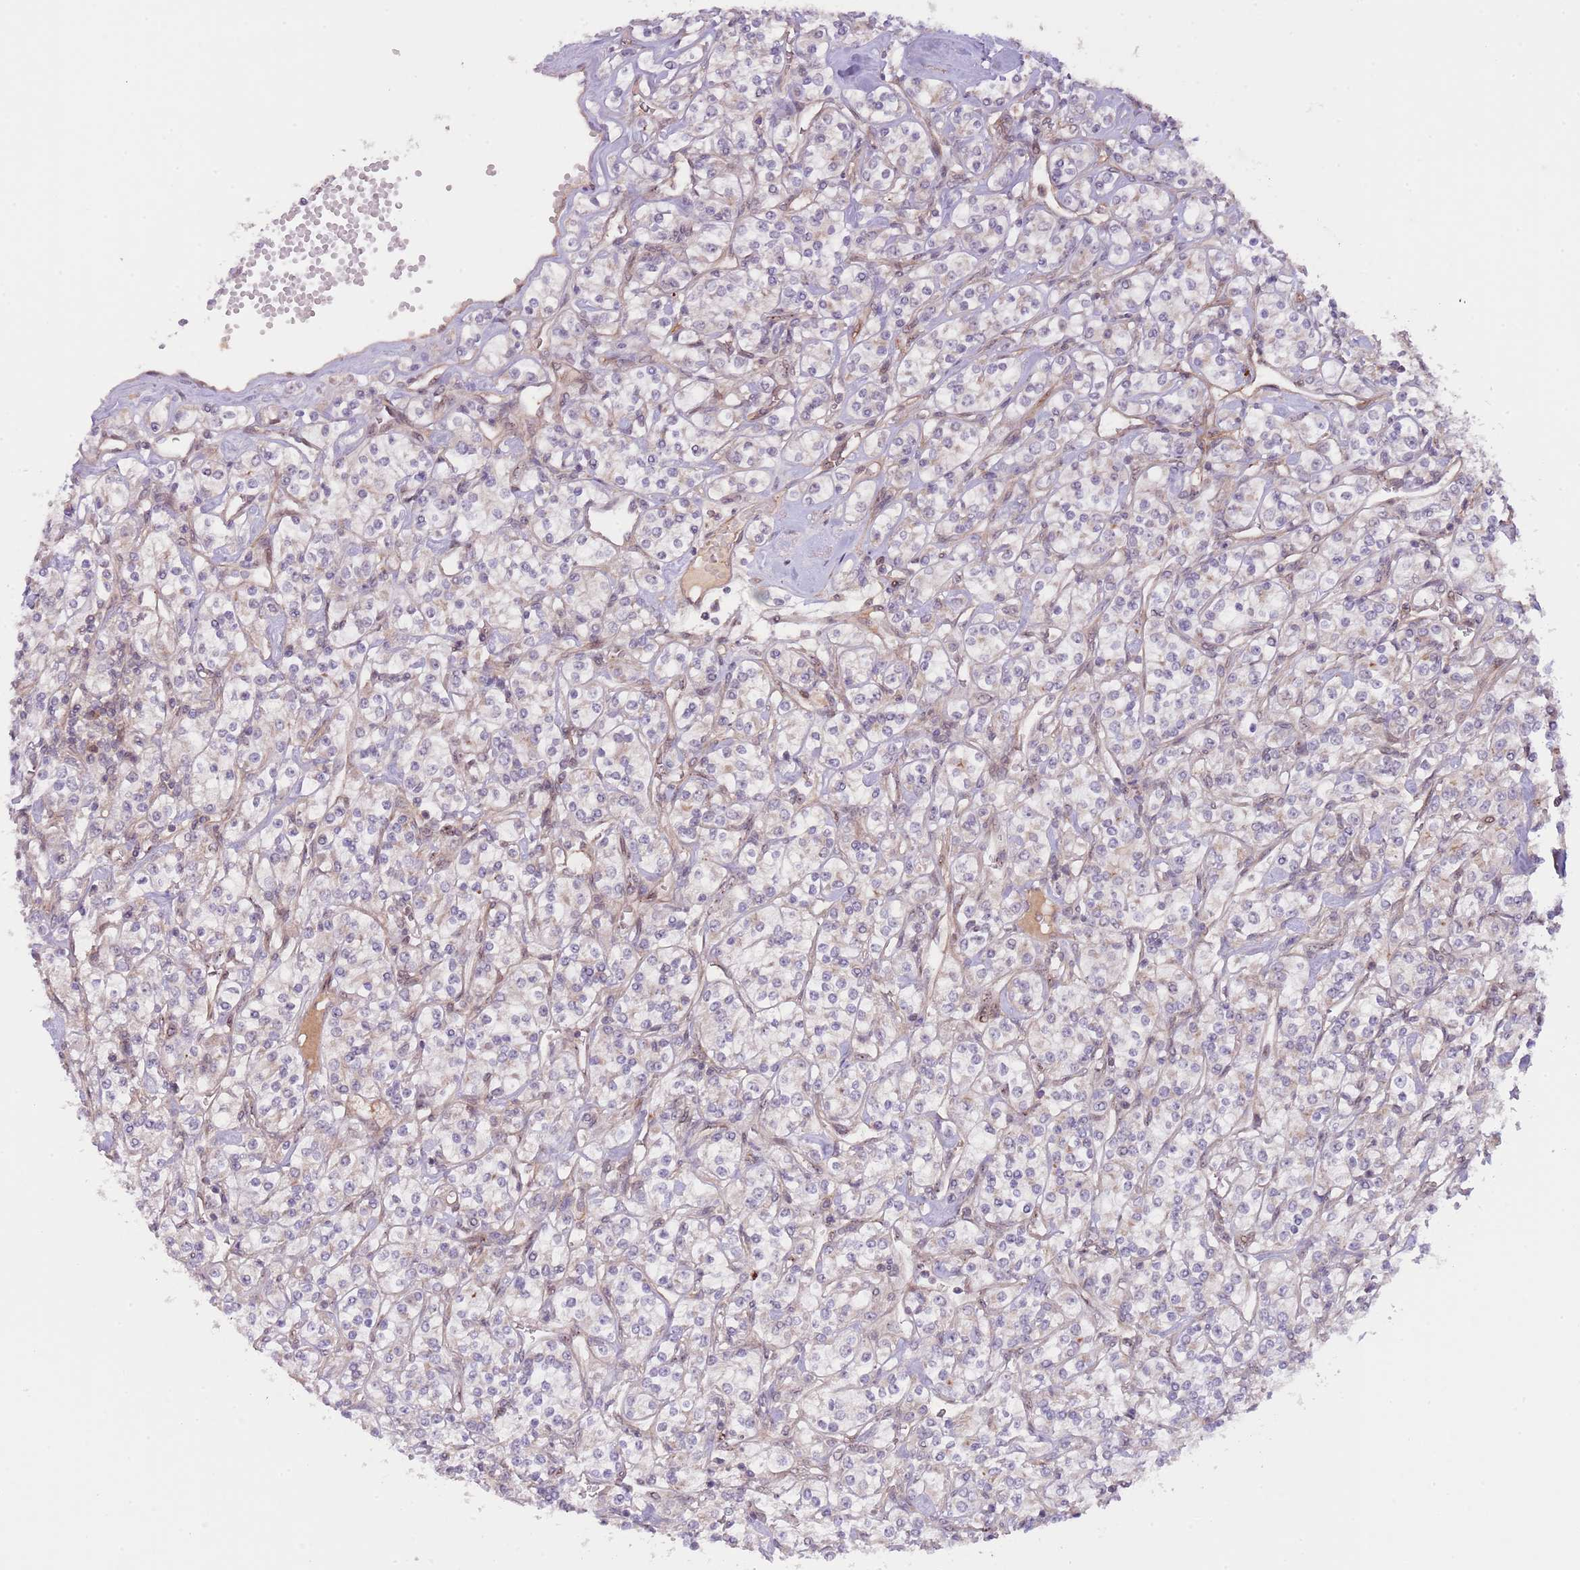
{"staining": {"intensity": "negative", "quantity": "none", "location": "none"}, "tissue": "renal cancer", "cell_type": "Tumor cells", "image_type": "cancer", "snomed": [{"axis": "morphology", "description": "Adenocarcinoma, NOS"}, {"axis": "topography", "description": "Kidney"}], "caption": "Tumor cells are negative for protein expression in human renal adenocarcinoma.", "gene": "PRR16", "patient": {"sex": "male", "age": 77}}